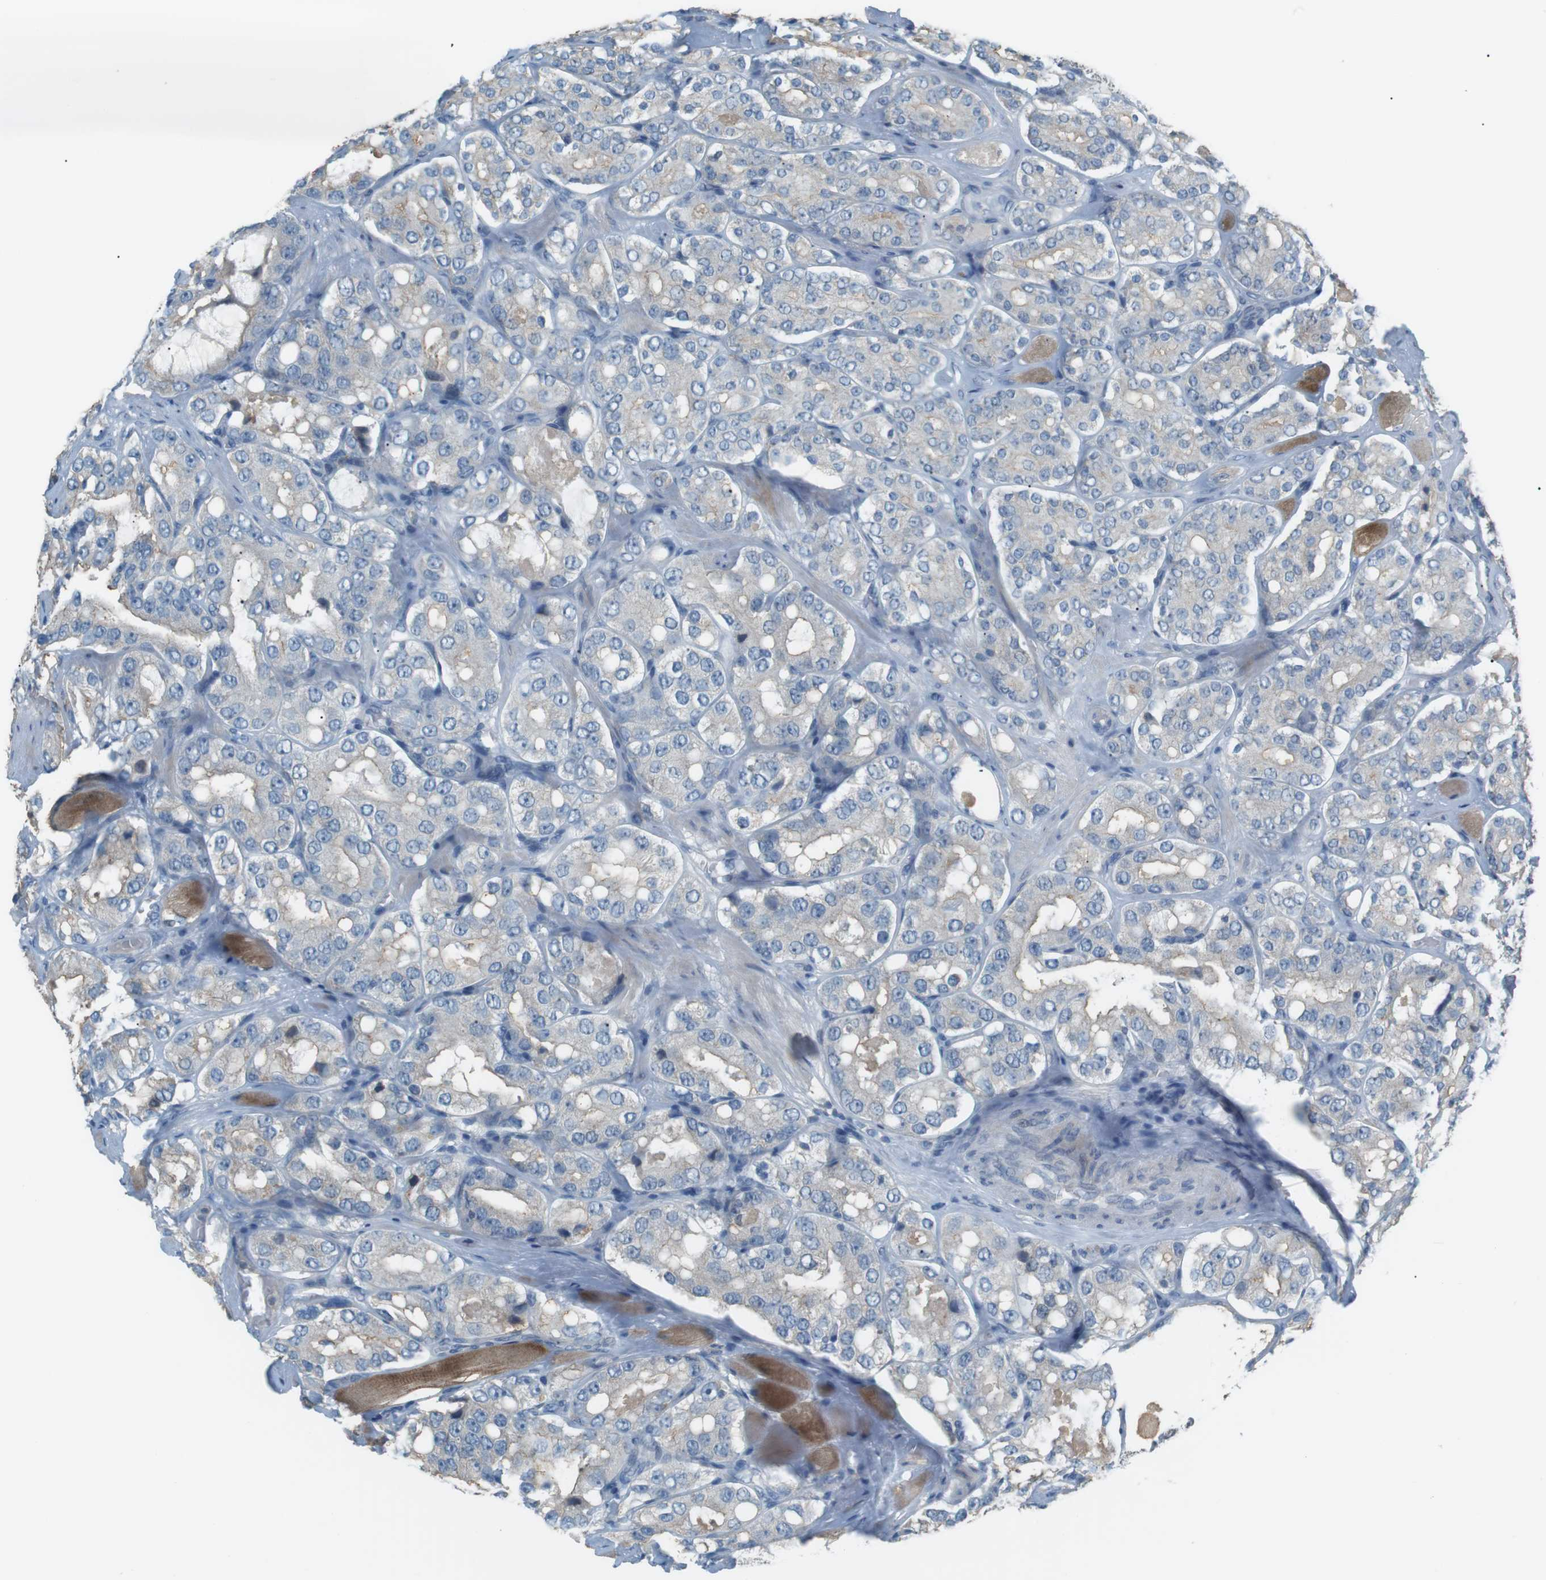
{"staining": {"intensity": "negative", "quantity": "none", "location": "none"}, "tissue": "prostate cancer", "cell_type": "Tumor cells", "image_type": "cancer", "snomed": [{"axis": "morphology", "description": "Adenocarcinoma, High grade"}, {"axis": "topography", "description": "Prostate"}], "caption": "Immunohistochemistry of human adenocarcinoma (high-grade) (prostate) shows no expression in tumor cells.", "gene": "RTN3", "patient": {"sex": "male", "age": 65}}